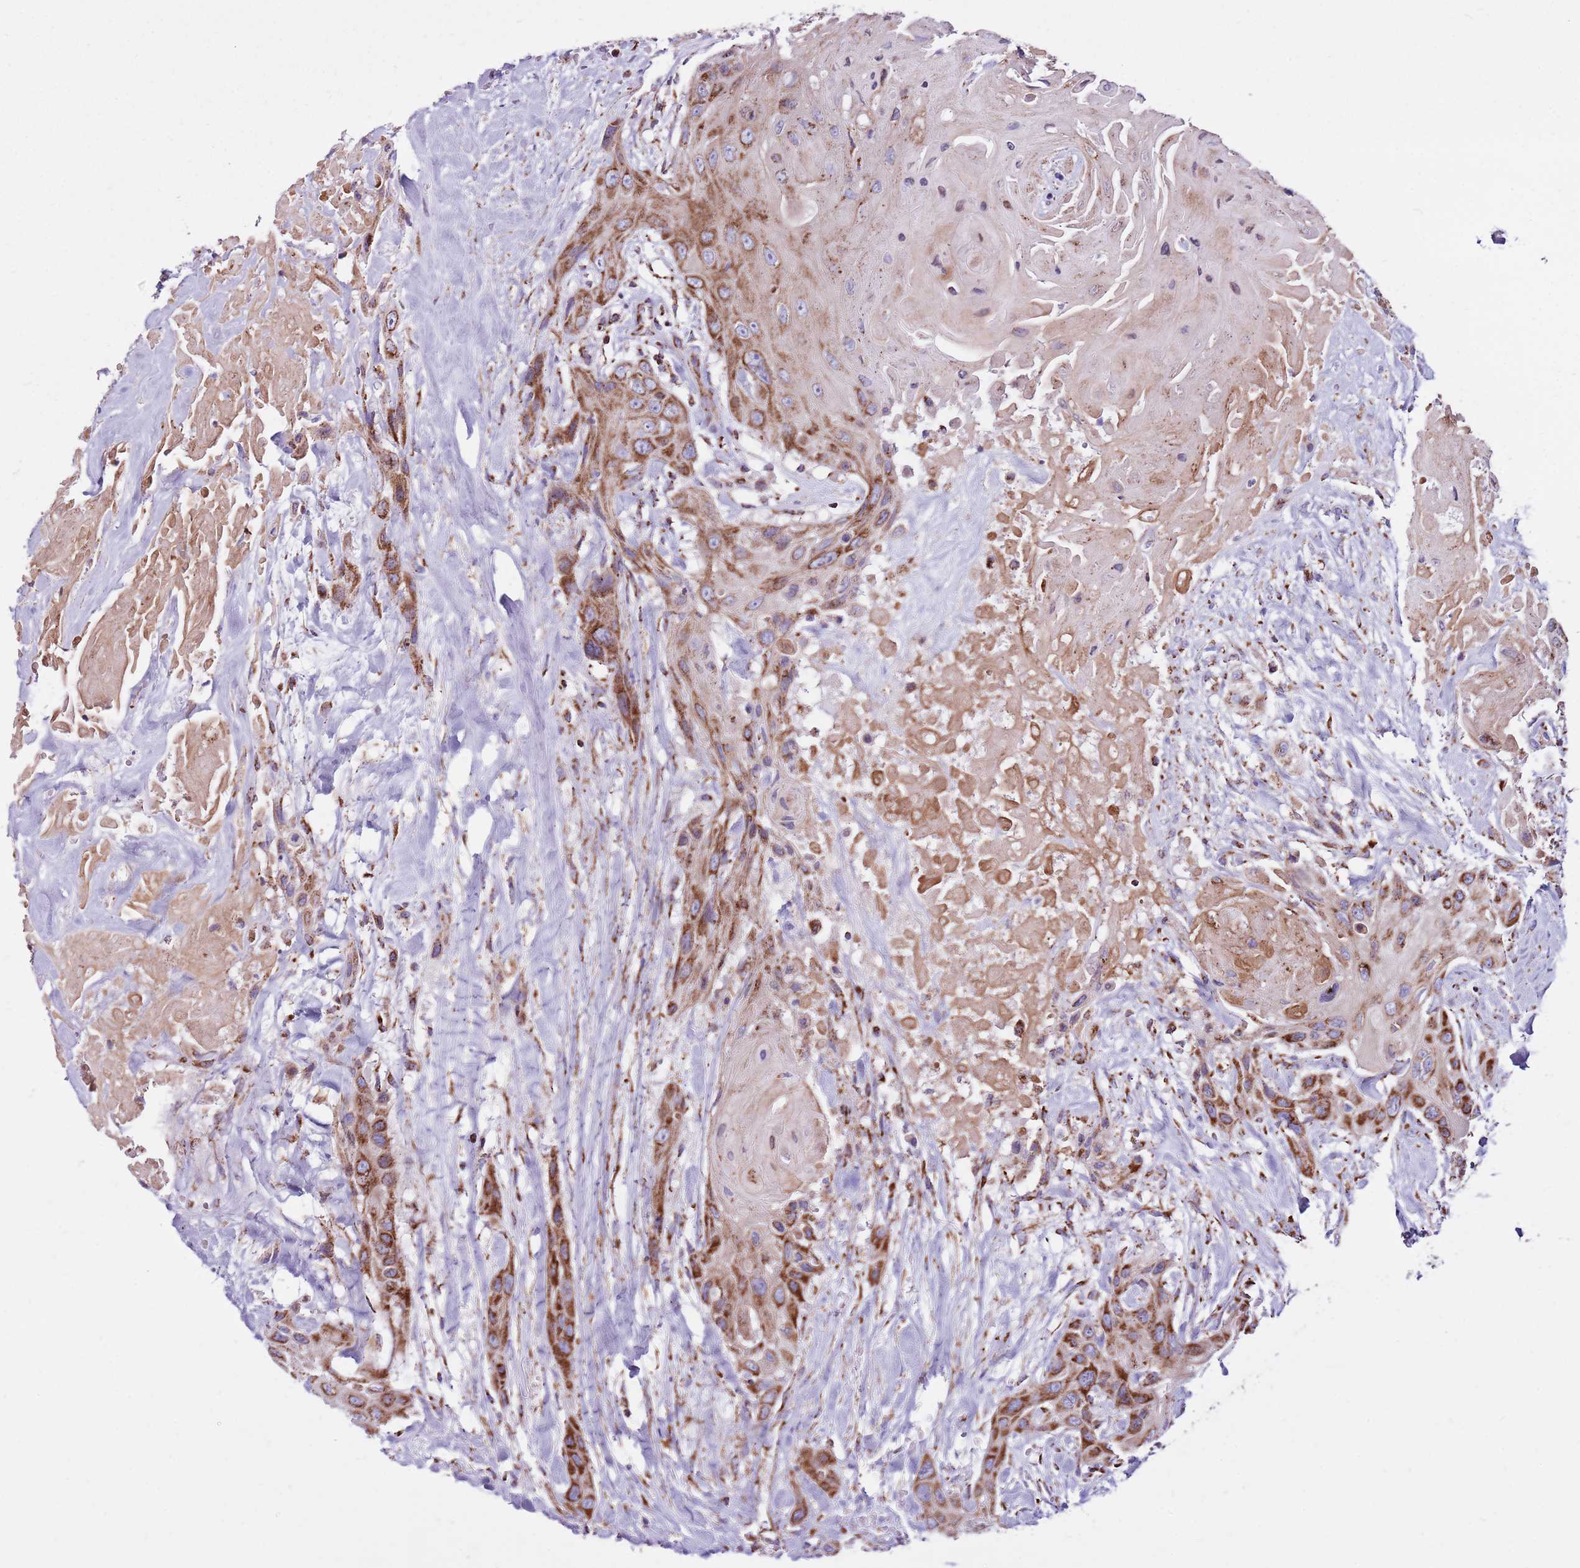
{"staining": {"intensity": "strong", "quantity": ">75%", "location": "cytoplasmic/membranous"}, "tissue": "head and neck cancer", "cell_type": "Tumor cells", "image_type": "cancer", "snomed": [{"axis": "morphology", "description": "Squamous cell carcinoma, NOS"}, {"axis": "topography", "description": "Head-Neck"}], "caption": "A histopathology image showing strong cytoplasmic/membranous expression in approximately >75% of tumor cells in head and neck cancer (squamous cell carcinoma), as visualized by brown immunohistochemical staining.", "gene": "HECTD4", "patient": {"sex": "male", "age": 81}}